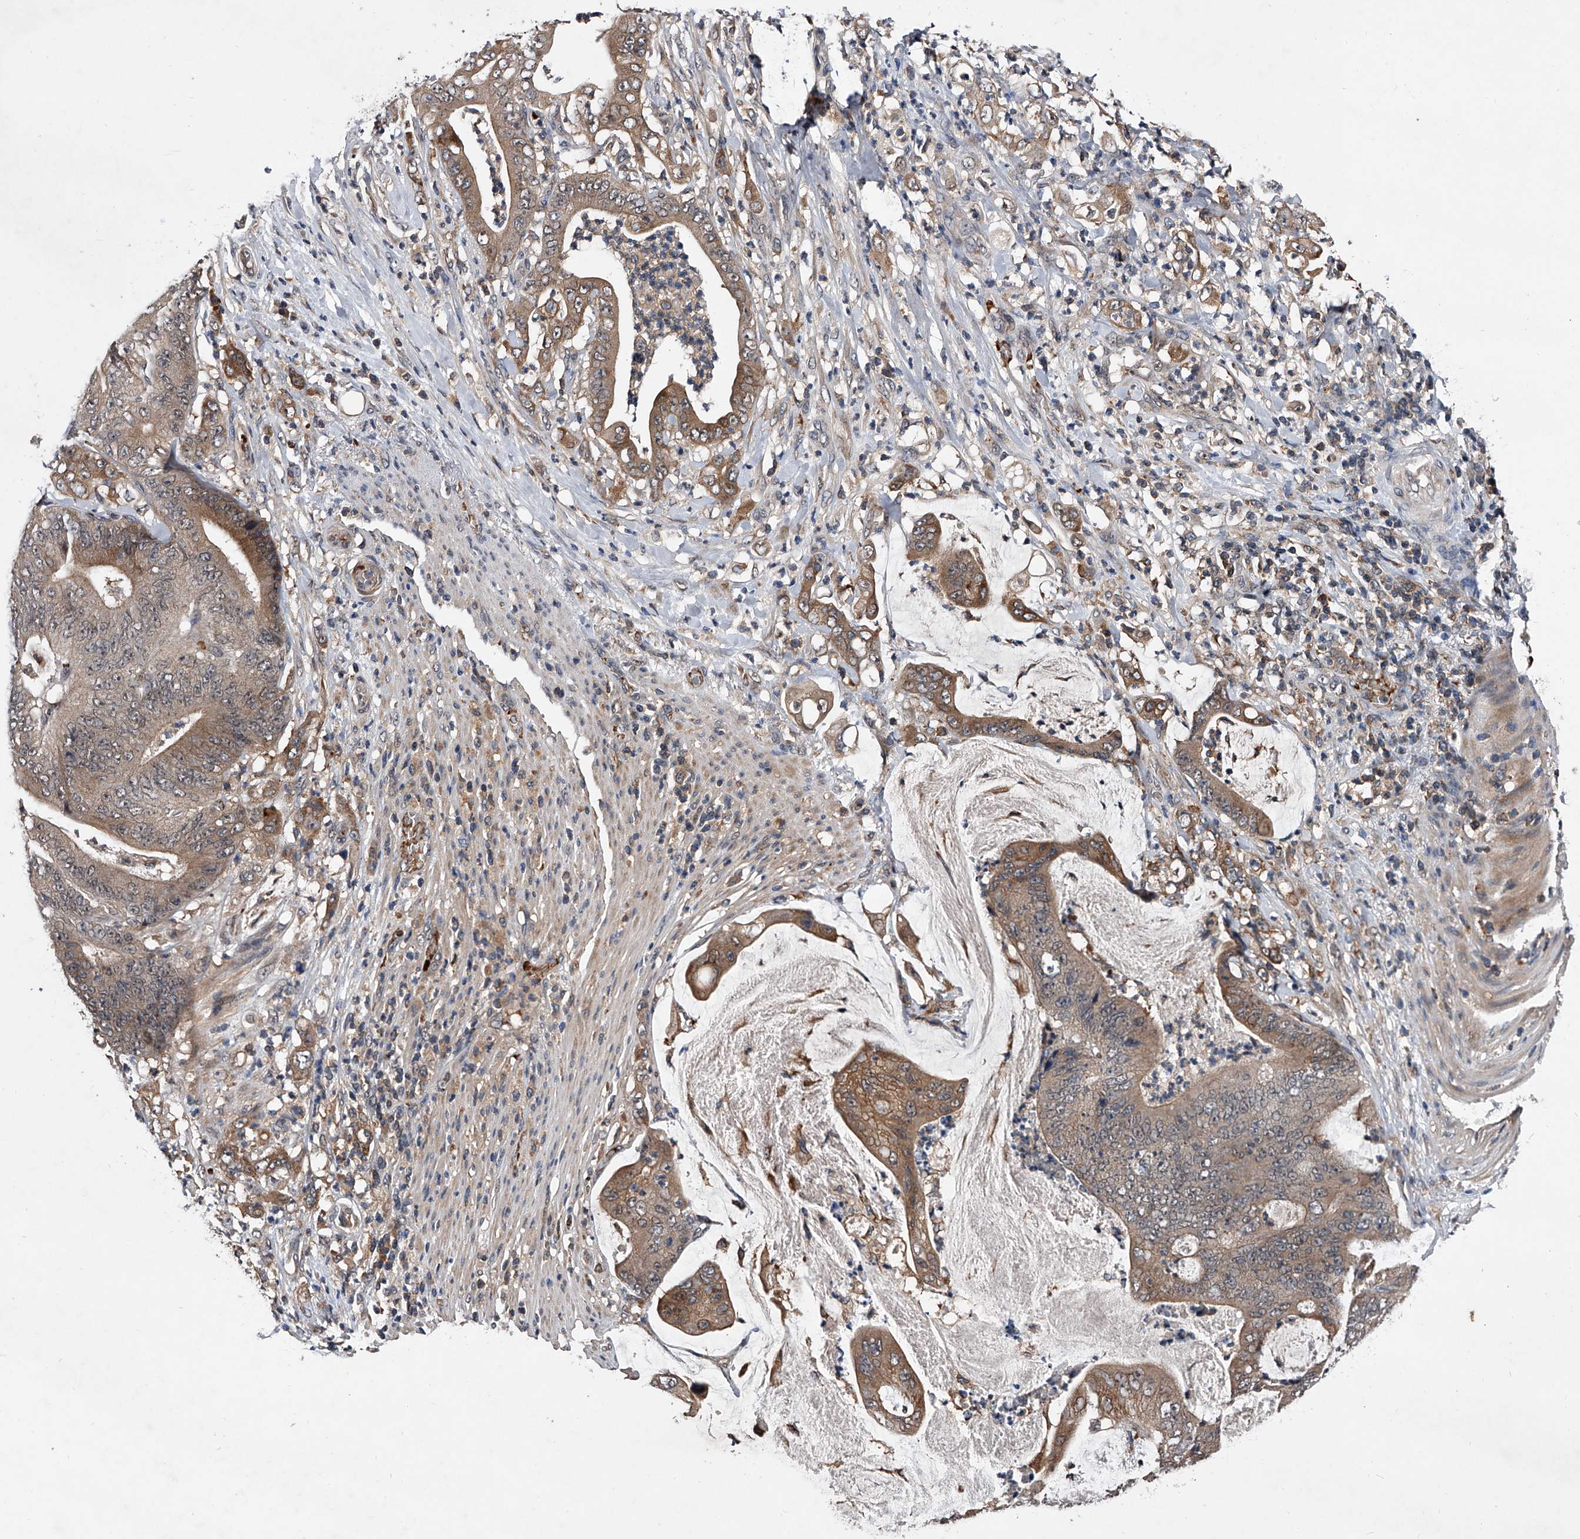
{"staining": {"intensity": "moderate", "quantity": "25%-75%", "location": "cytoplasmic/membranous"}, "tissue": "stomach cancer", "cell_type": "Tumor cells", "image_type": "cancer", "snomed": [{"axis": "morphology", "description": "Adenocarcinoma, NOS"}, {"axis": "topography", "description": "Stomach"}], "caption": "Tumor cells reveal medium levels of moderate cytoplasmic/membranous positivity in about 25%-75% of cells in human adenocarcinoma (stomach).", "gene": "ZNF30", "patient": {"sex": "female", "age": 73}}